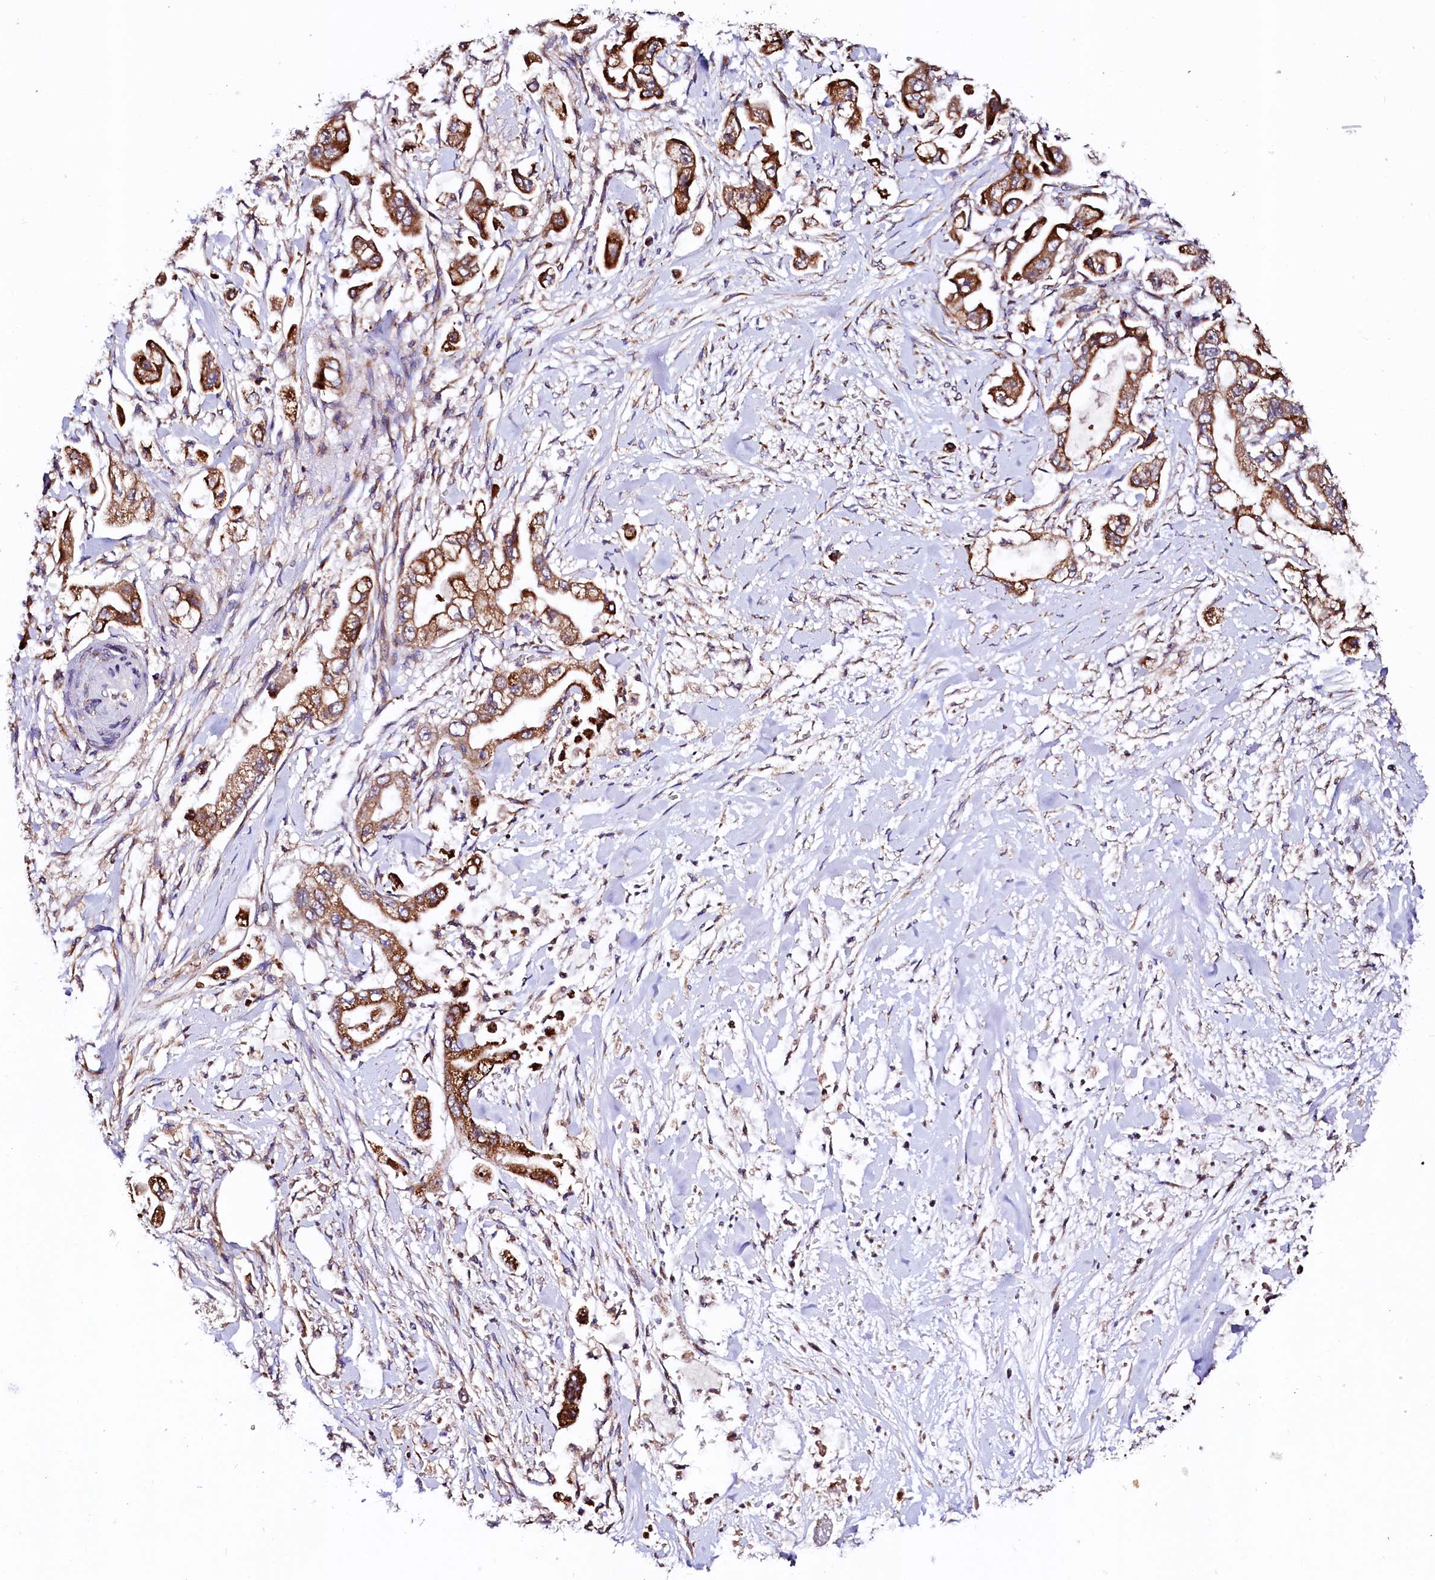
{"staining": {"intensity": "strong", "quantity": ">75%", "location": "cytoplasmic/membranous"}, "tissue": "stomach cancer", "cell_type": "Tumor cells", "image_type": "cancer", "snomed": [{"axis": "morphology", "description": "Adenocarcinoma, NOS"}, {"axis": "topography", "description": "Stomach"}], "caption": "This histopathology image displays immunohistochemistry staining of human stomach cancer, with high strong cytoplasmic/membranous staining in about >75% of tumor cells.", "gene": "UBE3C", "patient": {"sex": "male", "age": 62}}